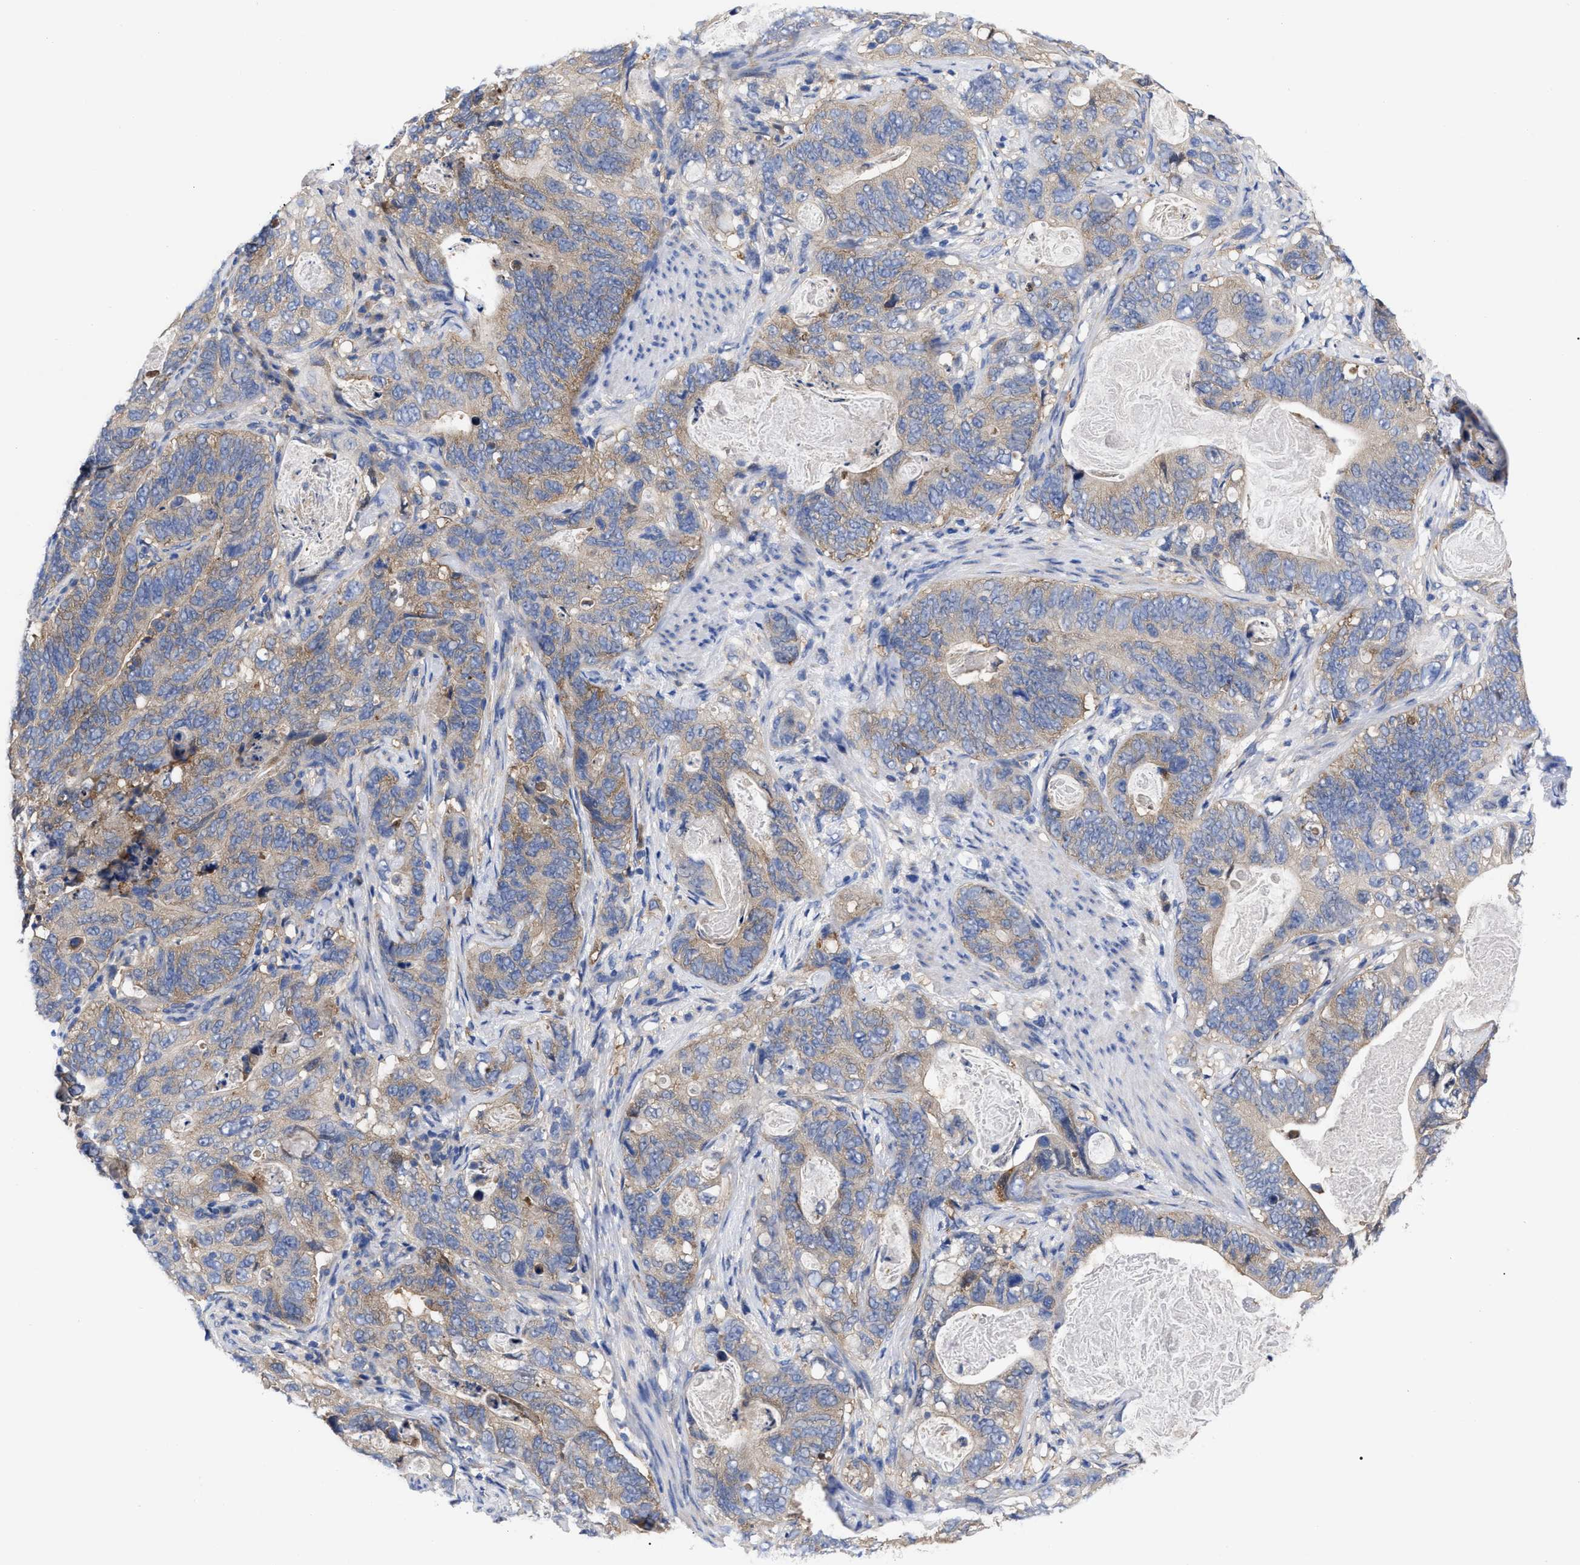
{"staining": {"intensity": "moderate", "quantity": ">75%", "location": "cytoplasmic/membranous"}, "tissue": "stomach cancer", "cell_type": "Tumor cells", "image_type": "cancer", "snomed": [{"axis": "morphology", "description": "Normal tissue, NOS"}, {"axis": "morphology", "description": "Adenocarcinoma, NOS"}, {"axis": "topography", "description": "Stomach"}], "caption": "Adenocarcinoma (stomach) stained with DAB immunohistochemistry reveals medium levels of moderate cytoplasmic/membranous positivity in approximately >75% of tumor cells. The protein is stained brown, and the nuclei are stained in blue (DAB IHC with brightfield microscopy, high magnification).", "gene": "RBKS", "patient": {"sex": "female", "age": 89}}